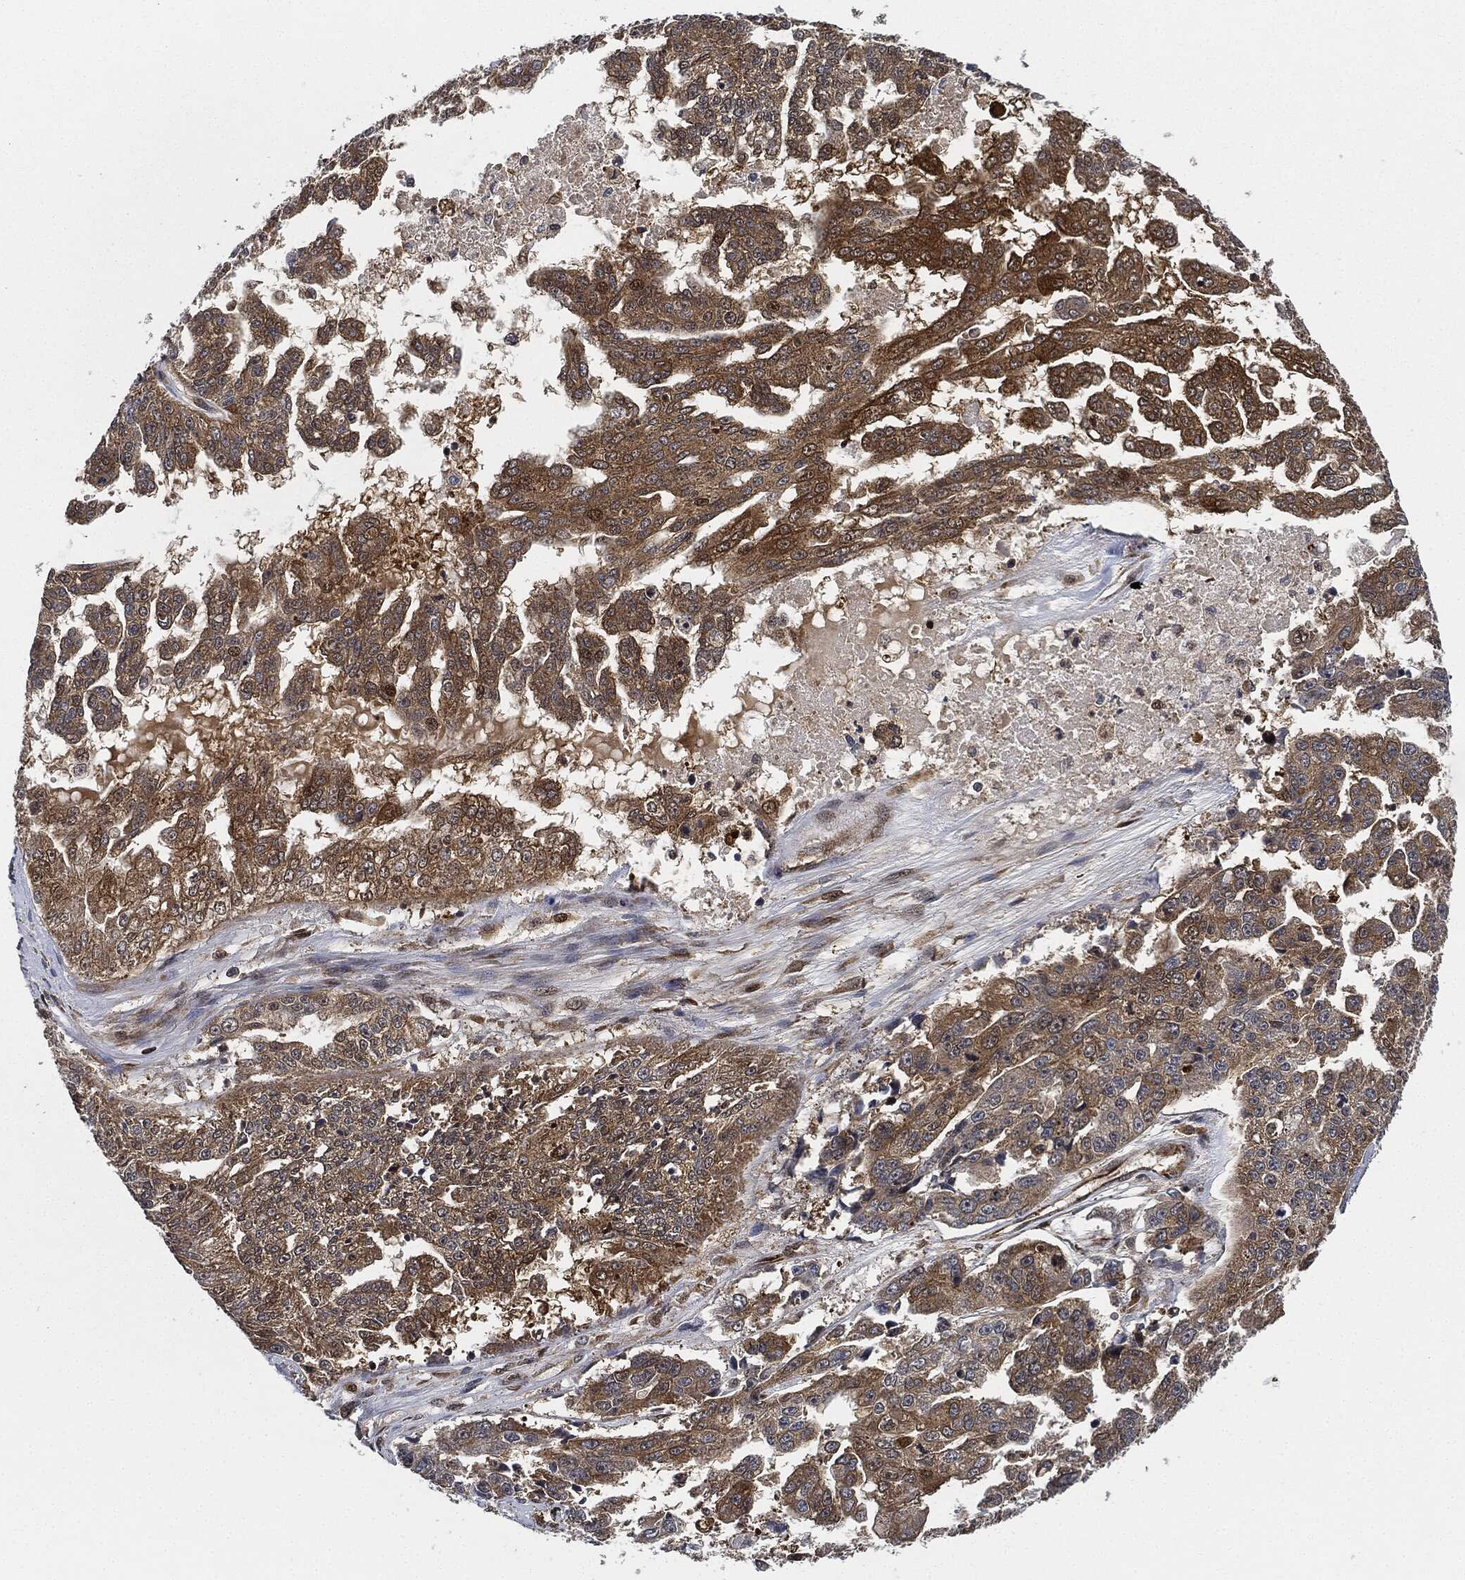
{"staining": {"intensity": "moderate", "quantity": ">75%", "location": "cytoplasmic/membranous"}, "tissue": "ovarian cancer", "cell_type": "Tumor cells", "image_type": "cancer", "snomed": [{"axis": "morphology", "description": "Cystadenocarcinoma, serous, NOS"}, {"axis": "topography", "description": "Ovary"}], "caption": "Ovarian cancer stained with a brown dye exhibits moderate cytoplasmic/membranous positive expression in about >75% of tumor cells.", "gene": "RNASEL", "patient": {"sex": "female", "age": 58}}